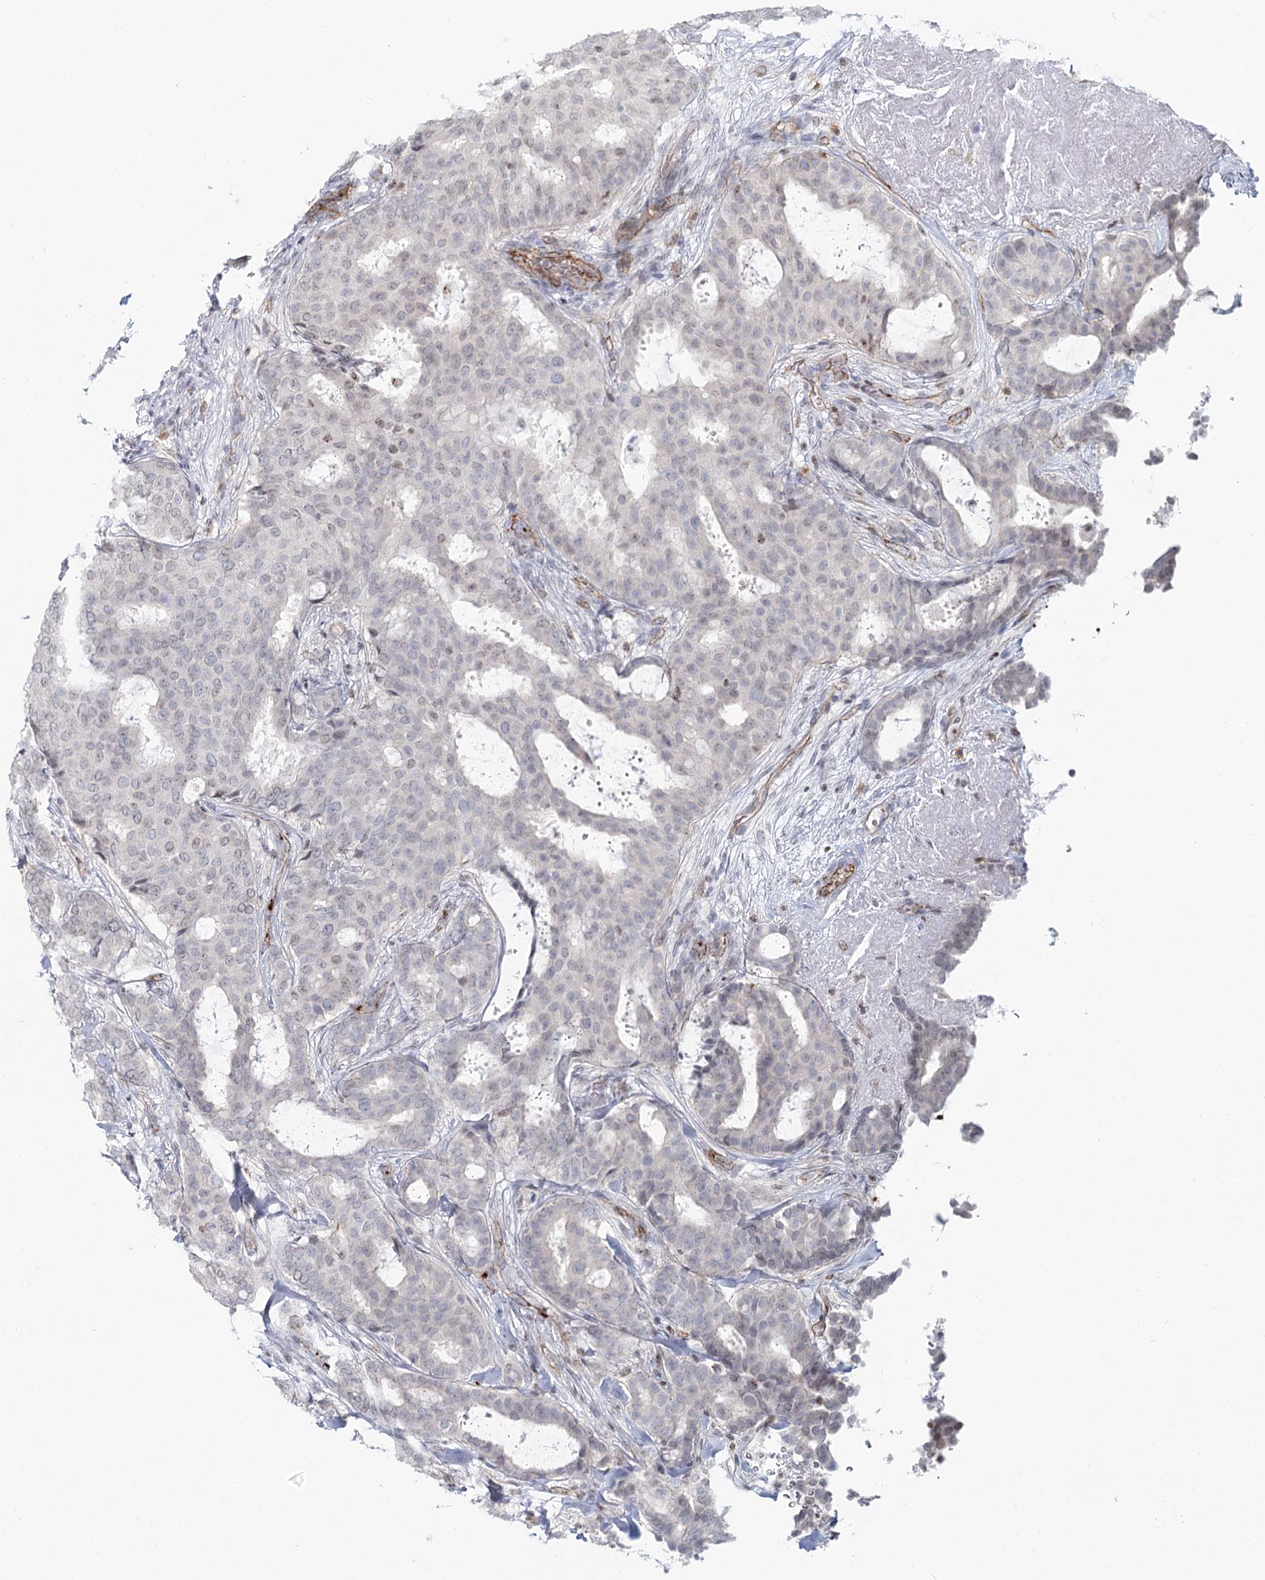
{"staining": {"intensity": "weak", "quantity": "<25%", "location": "nuclear"}, "tissue": "breast cancer", "cell_type": "Tumor cells", "image_type": "cancer", "snomed": [{"axis": "morphology", "description": "Duct carcinoma"}, {"axis": "topography", "description": "Breast"}], "caption": "Tumor cells show no significant protein expression in breast cancer (infiltrating ductal carcinoma).", "gene": "ZFYVE28", "patient": {"sex": "female", "age": 75}}